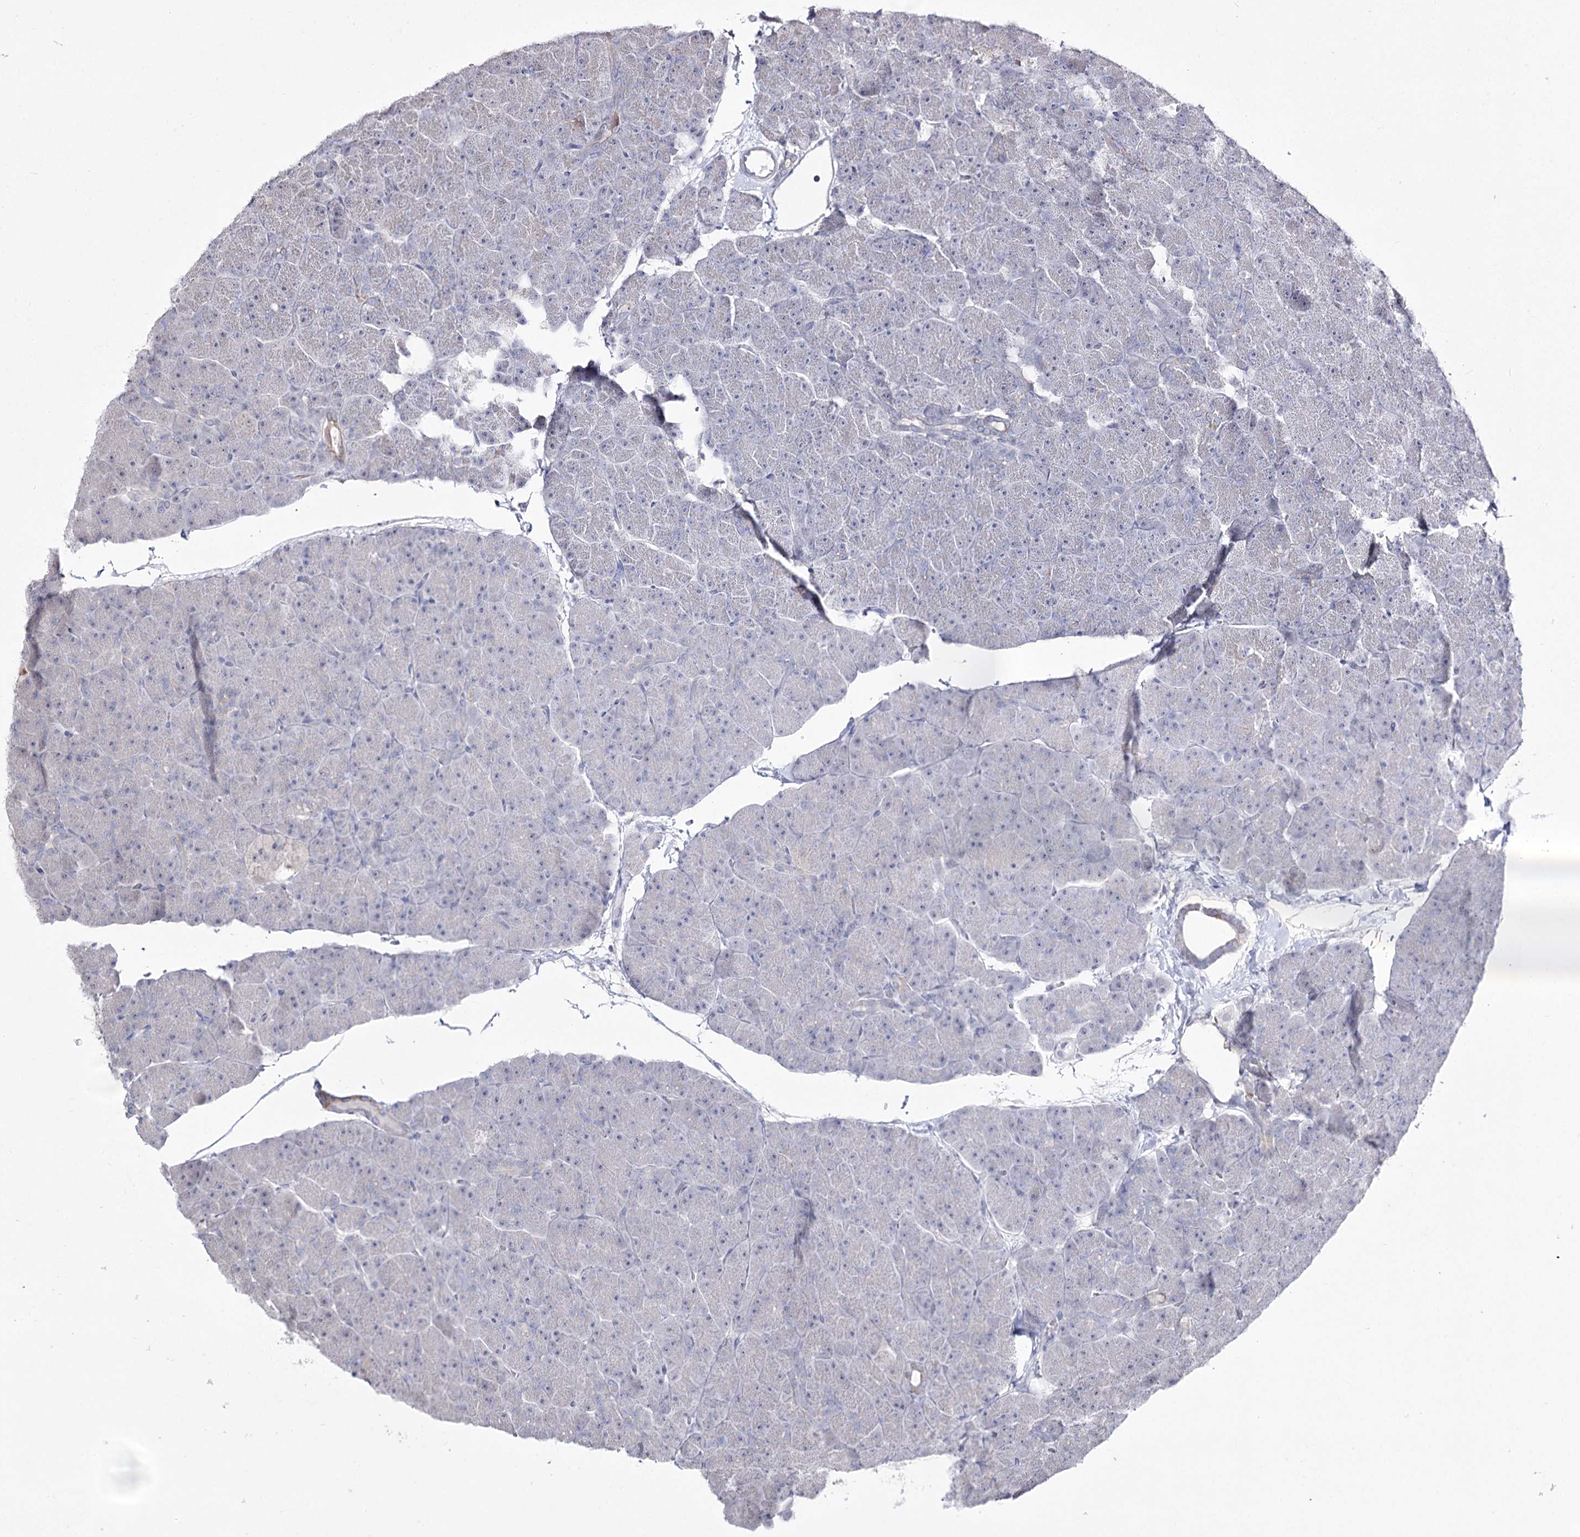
{"staining": {"intensity": "moderate", "quantity": "<25%", "location": "nuclear"}, "tissue": "pancreas", "cell_type": "Exocrine glandular cells", "image_type": "normal", "snomed": [{"axis": "morphology", "description": "Normal tissue, NOS"}, {"axis": "topography", "description": "Pancreas"}], "caption": "Immunohistochemical staining of benign human pancreas demonstrates <25% levels of moderate nuclear protein expression in approximately <25% of exocrine glandular cells. (IHC, brightfield microscopy, high magnification).", "gene": "DDX50", "patient": {"sex": "male", "age": 36}}